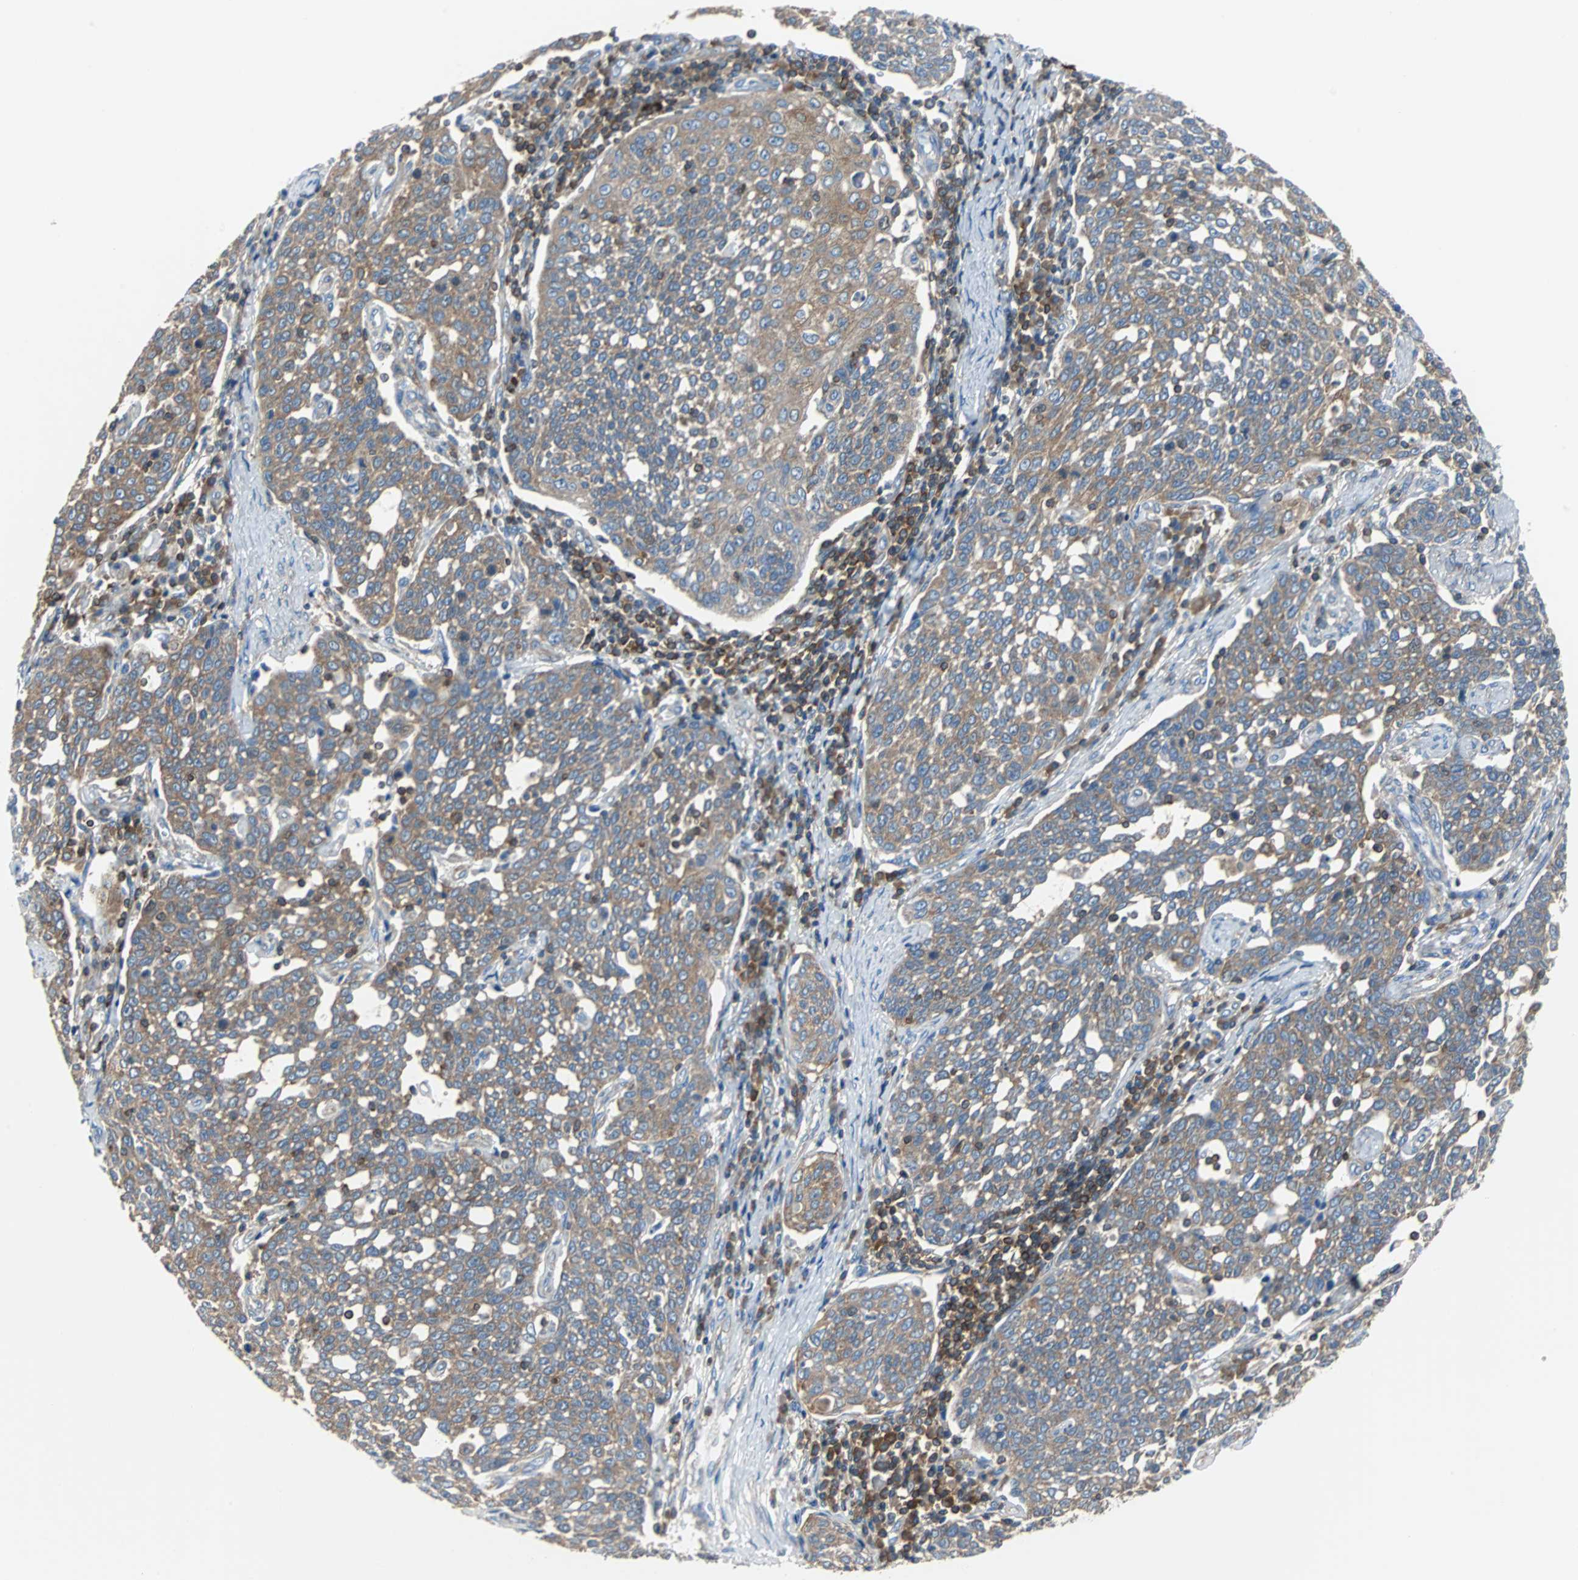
{"staining": {"intensity": "moderate", "quantity": ">75%", "location": "cytoplasmic/membranous"}, "tissue": "cervical cancer", "cell_type": "Tumor cells", "image_type": "cancer", "snomed": [{"axis": "morphology", "description": "Squamous cell carcinoma, NOS"}, {"axis": "topography", "description": "Cervix"}], "caption": "A brown stain shows moderate cytoplasmic/membranous staining of a protein in human squamous cell carcinoma (cervical) tumor cells.", "gene": "TSC22D4", "patient": {"sex": "female", "age": 34}}